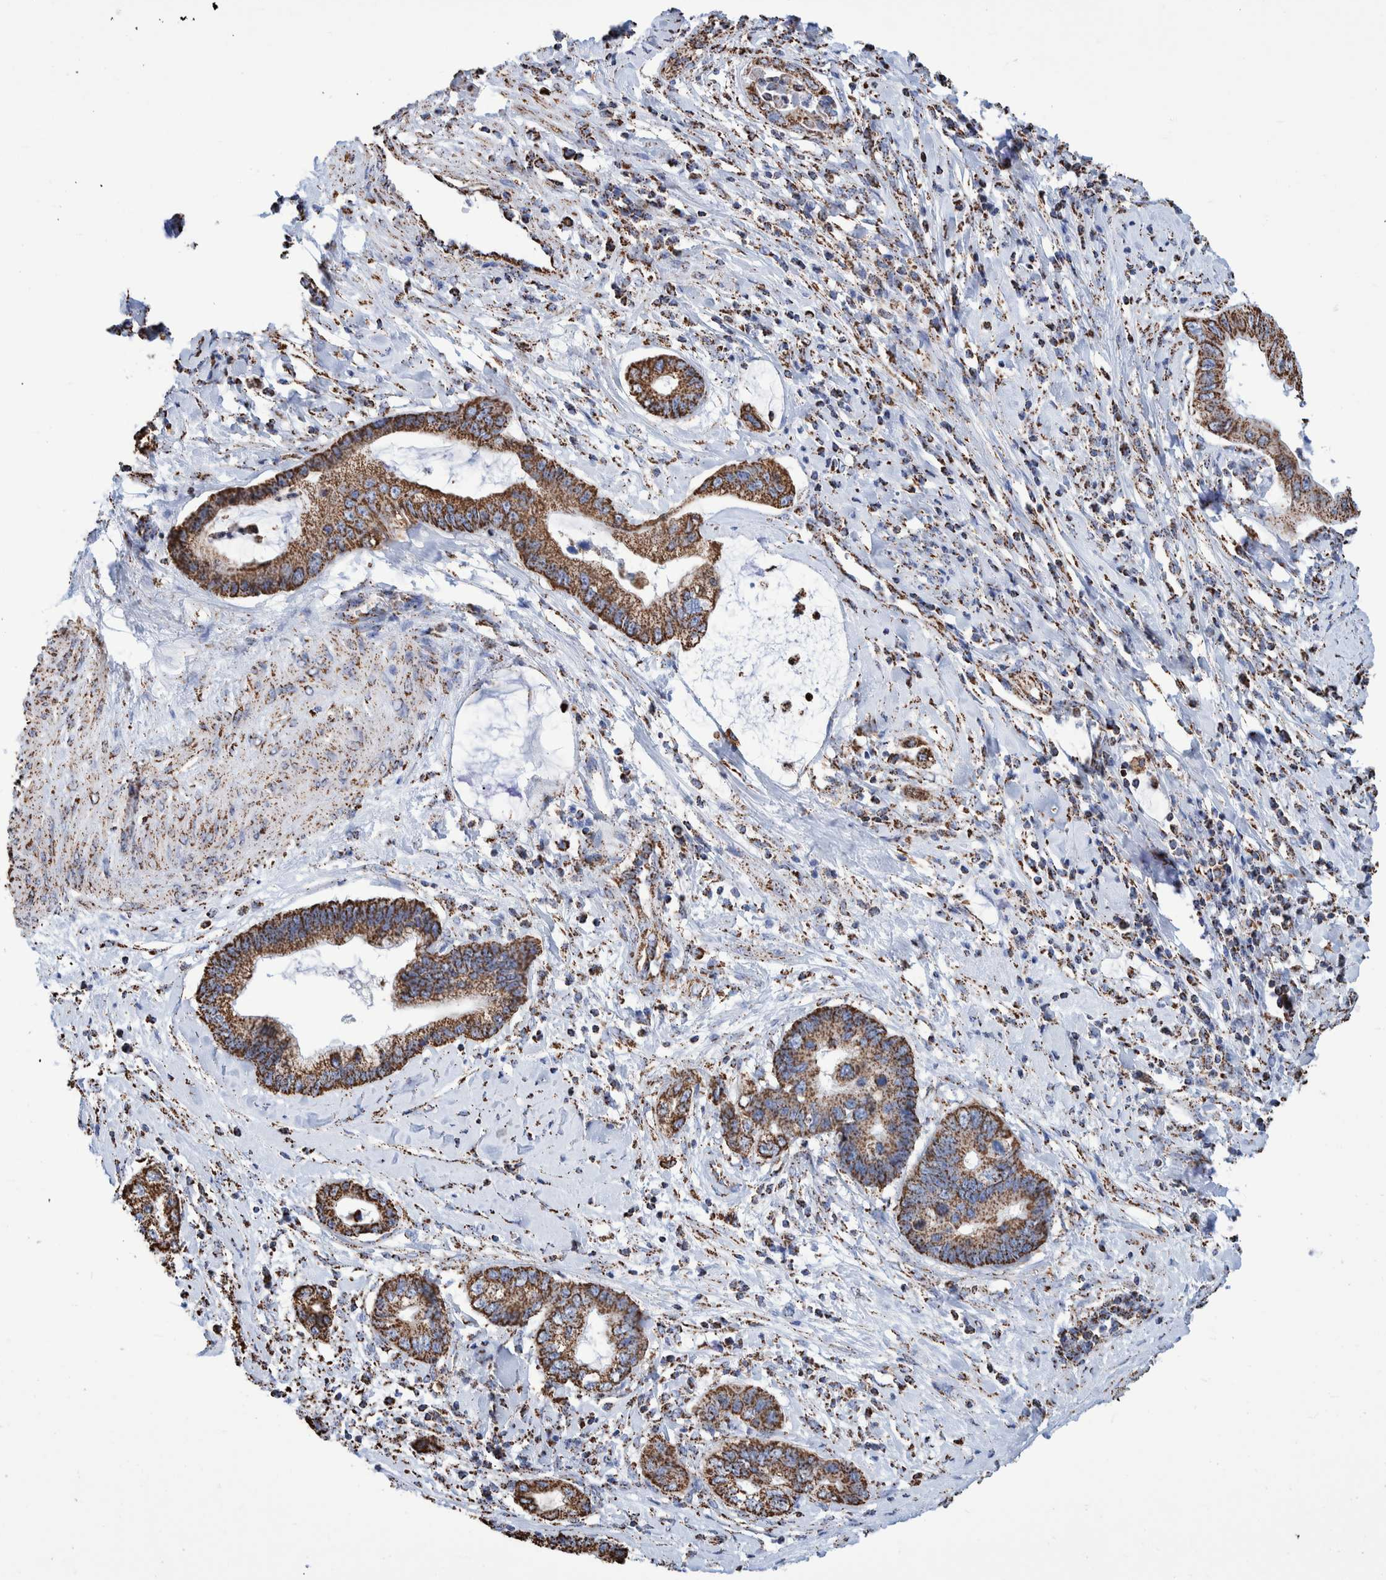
{"staining": {"intensity": "strong", "quantity": ">75%", "location": "cytoplasmic/membranous"}, "tissue": "cervical cancer", "cell_type": "Tumor cells", "image_type": "cancer", "snomed": [{"axis": "morphology", "description": "Adenocarcinoma, NOS"}, {"axis": "topography", "description": "Cervix"}], "caption": "Immunohistochemistry photomicrograph of cervical cancer (adenocarcinoma) stained for a protein (brown), which shows high levels of strong cytoplasmic/membranous expression in approximately >75% of tumor cells.", "gene": "VPS26C", "patient": {"sex": "female", "age": 44}}